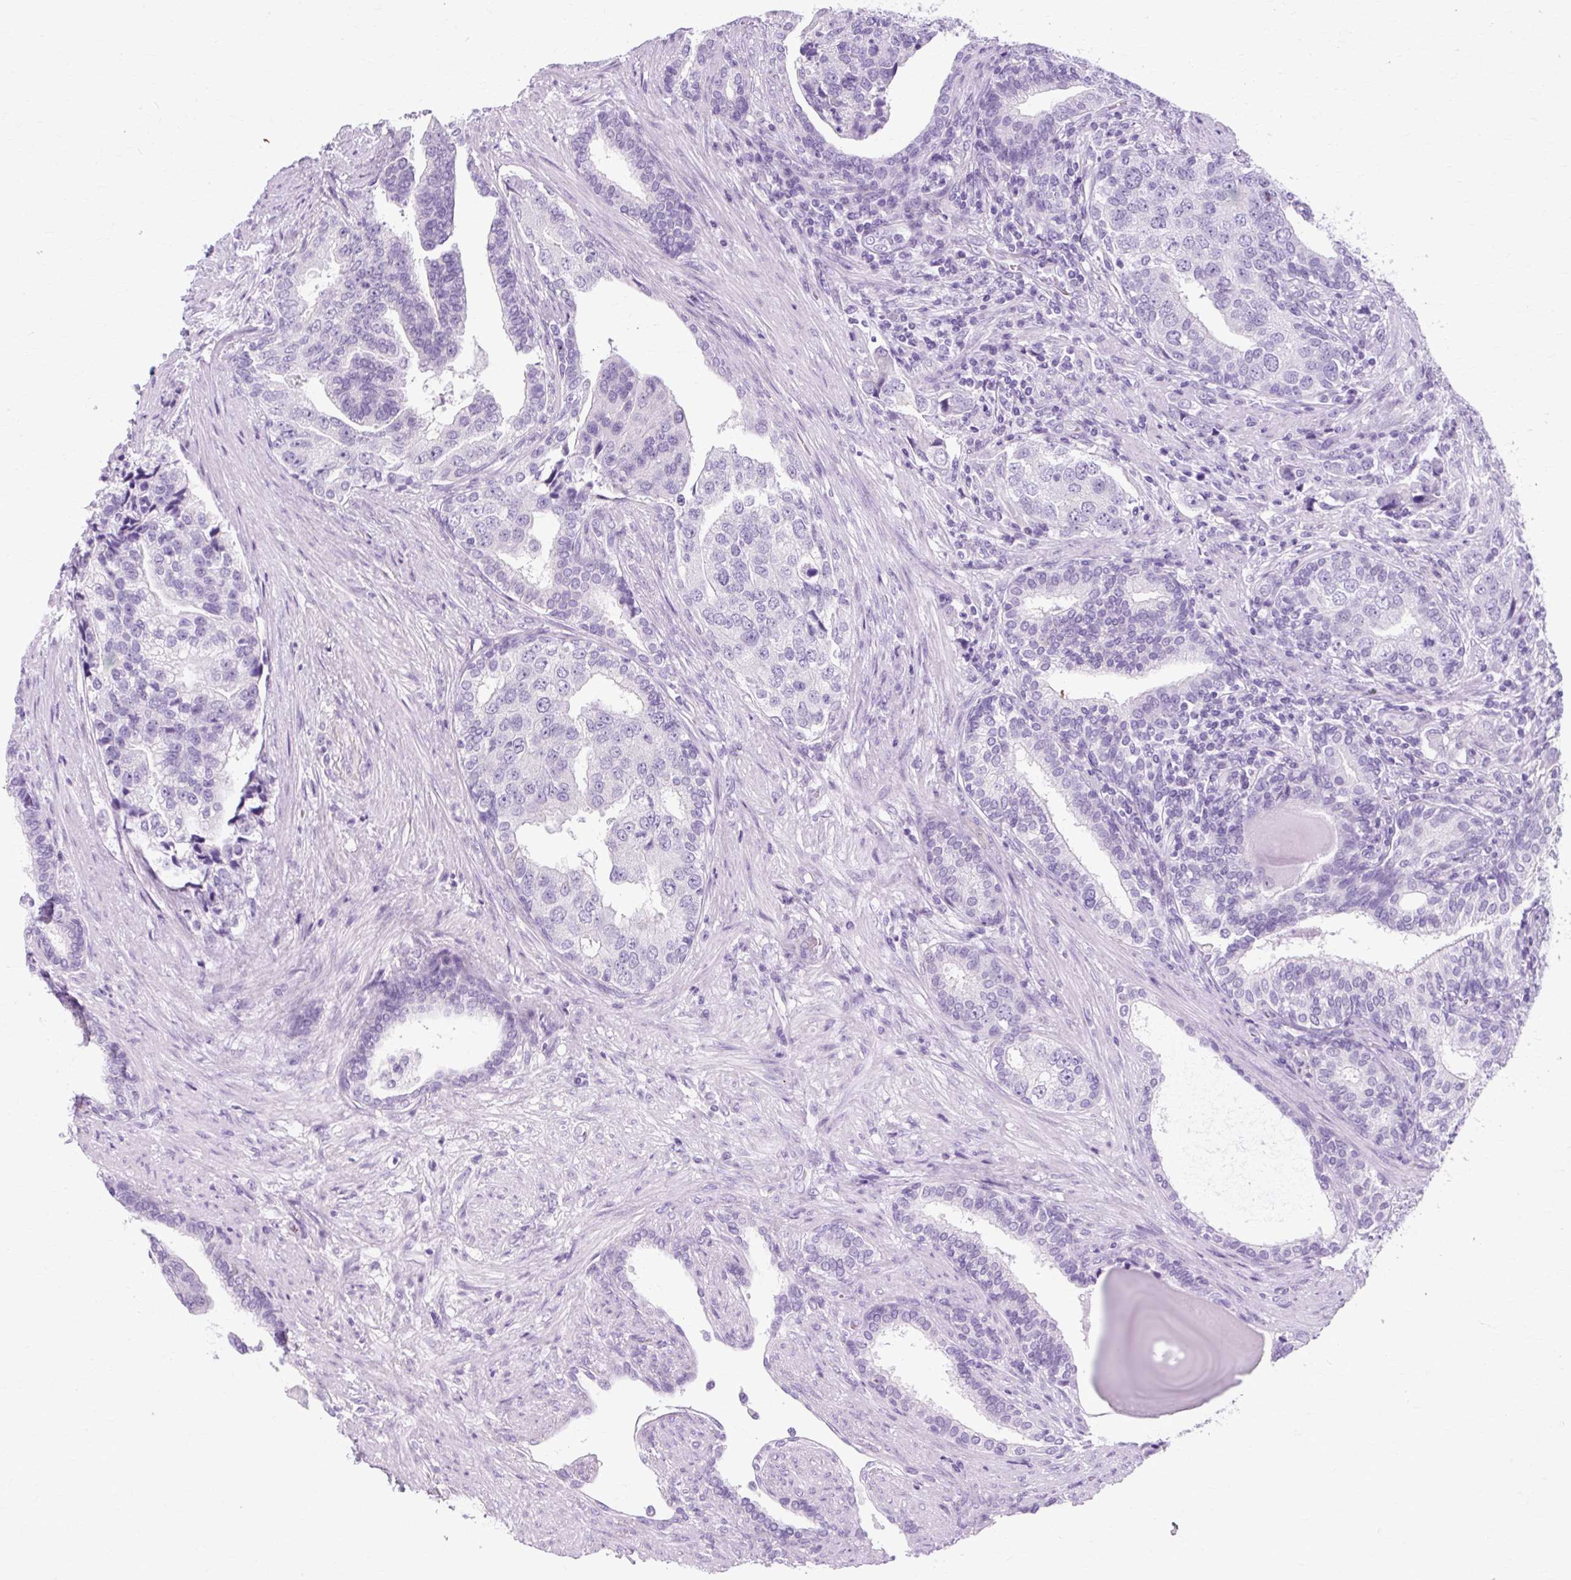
{"staining": {"intensity": "negative", "quantity": "none", "location": "none"}, "tissue": "prostate cancer", "cell_type": "Tumor cells", "image_type": "cancer", "snomed": [{"axis": "morphology", "description": "Adenocarcinoma, High grade"}, {"axis": "topography", "description": "Prostate"}], "caption": "Human adenocarcinoma (high-grade) (prostate) stained for a protein using immunohistochemistry (IHC) shows no staining in tumor cells.", "gene": "TMEM89", "patient": {"sex": "male", "age": 68}}